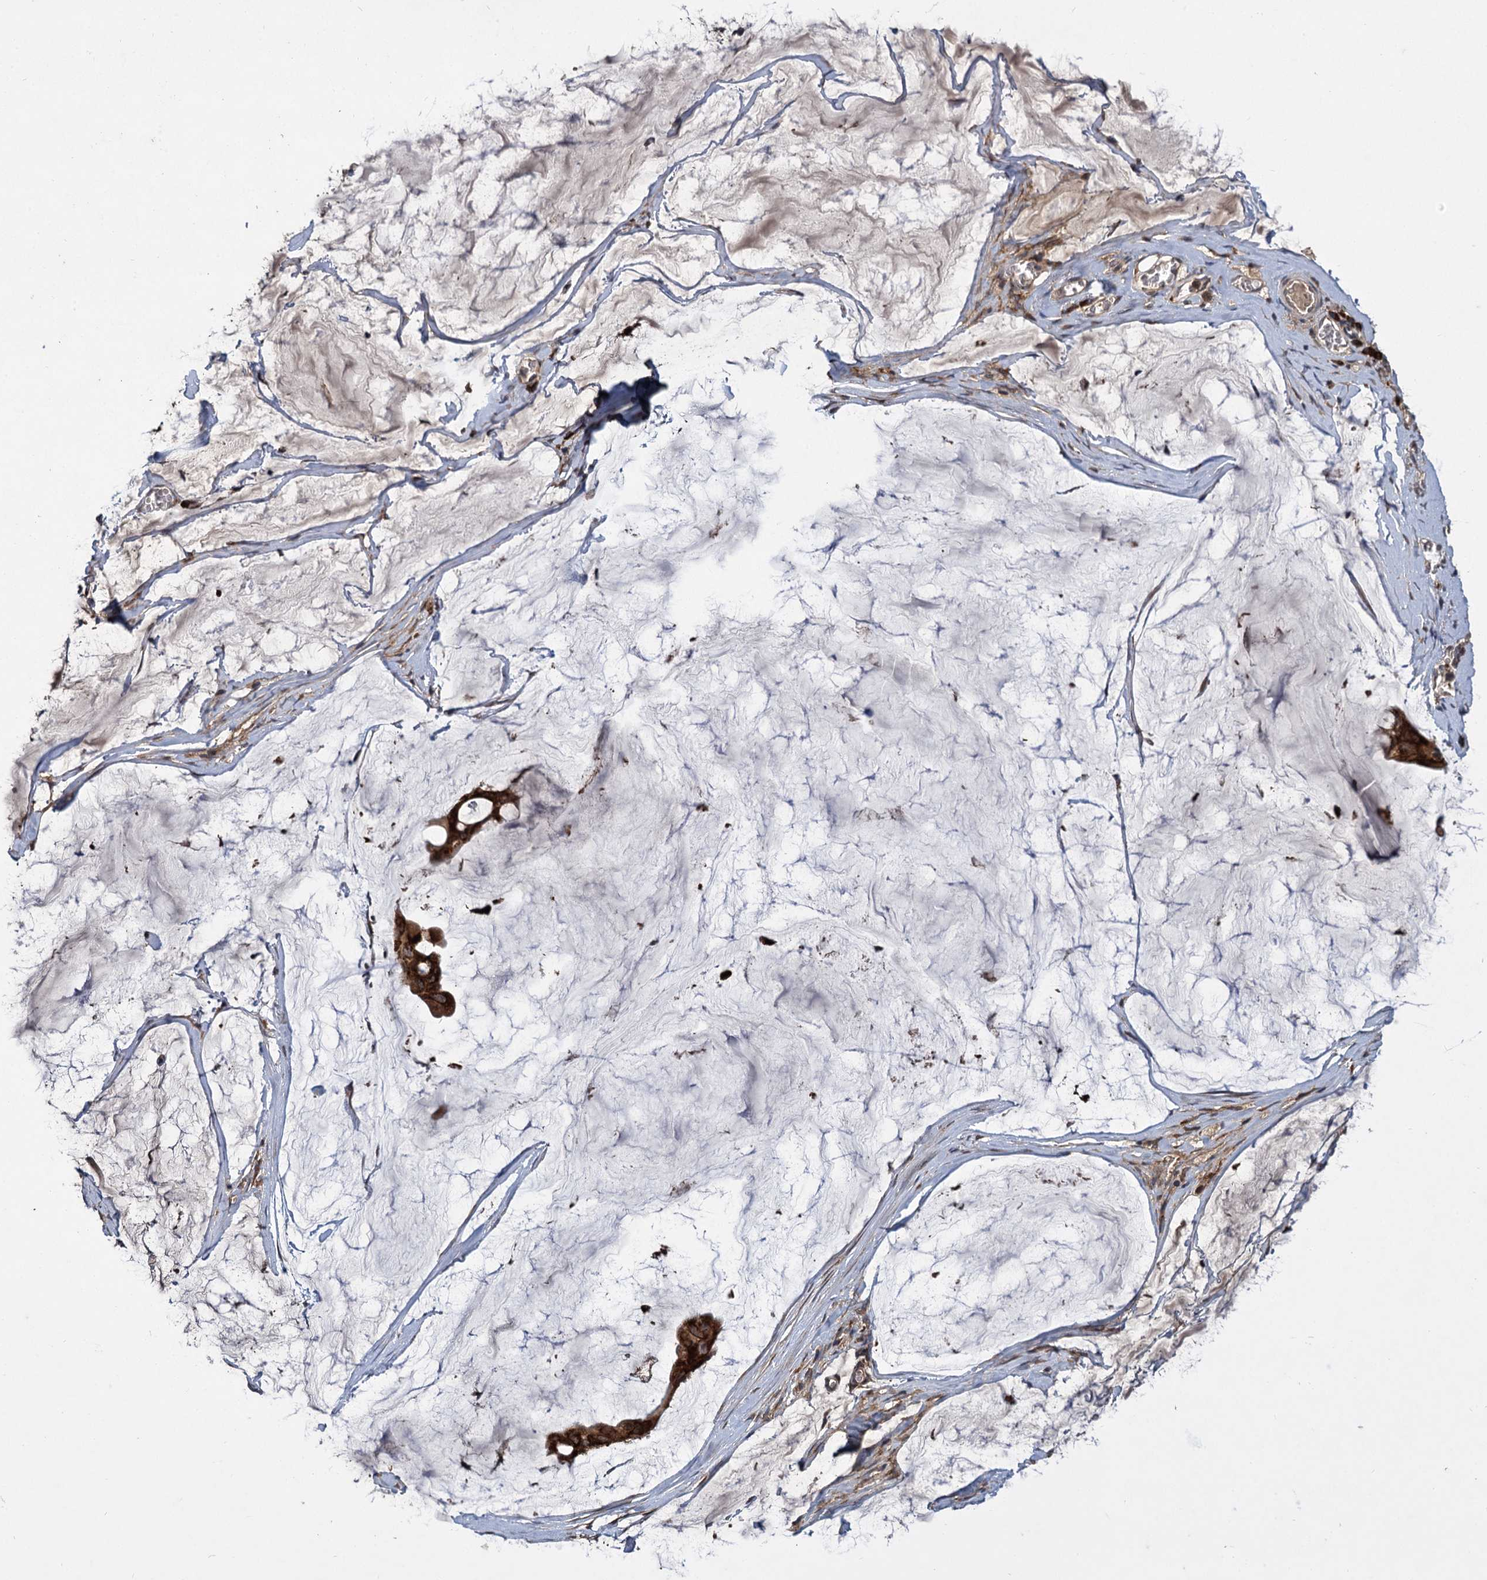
{"staining": {"intensity": "strong", "quantity": ">75%", "location": "cytoplasmic/membranous"}, "tissue": "ovarian cancer", "cell_type": "Tumor cells", "image_type": "cancer", "snomed": [{"axis": "morphology", "description": "Cystadenocarcinoma, mucinous, NOS"}, {"axis": "topography", "description": "Ovary"}], "caption": "An immunohistochemistry (IHC) micrograph of tumor tissue is shown. Protein staining in brown labels strong cytoplasmic/membranous positivity in ovarian mucinous cystadenocarcinoma within tumor cells. Using DAB (3,3'-diaminobenzidine) (brown) and hematoxylin (blue) stains, captured at high magnification using brightfield microscopy.", "gene": "INPPL1", "patient": {"sex": "female", "age": 73}}